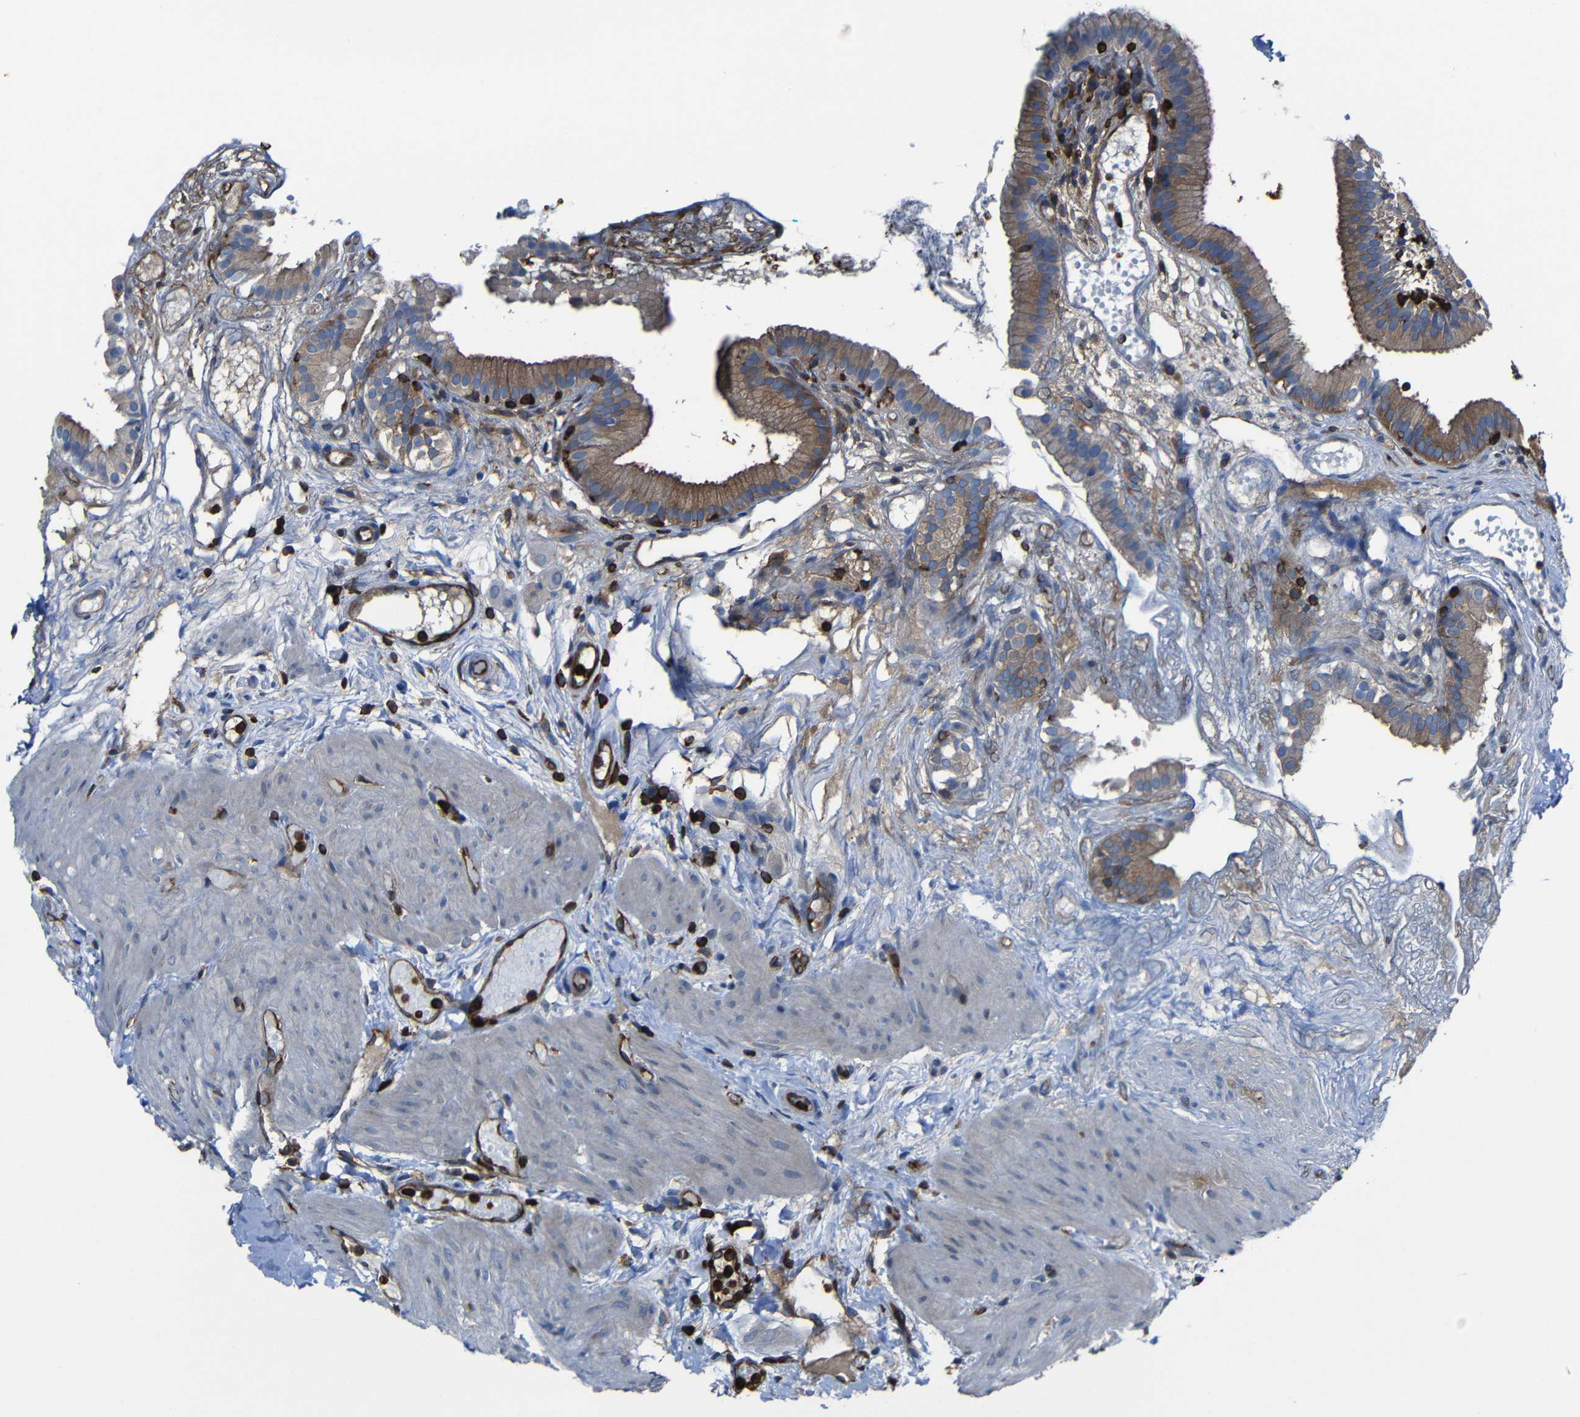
{"staining": {"intensity": "moderate", "quantity": ">75%", "location": "cytoplasmic/membranous"}, "tissue": "gallbladder", "cell_type": "Glandular cells", "image_type": "normal", "snomed": [{"axis": "morphology", "description": "Normal tissue, NOS"}, {"axis": "topography", "description": "Gallbladder"}], "caption": "Immunohistochemical staining of normal gallbladder displays medium levels of moderate cytoplasmic/membranous positivity in about >75% of glandular cells. (DAB IHC, brown staining for protein, blue staining for nuclei).", "gene": "ARHGEF1", "patient": {"sex": "female", "age": 26}}